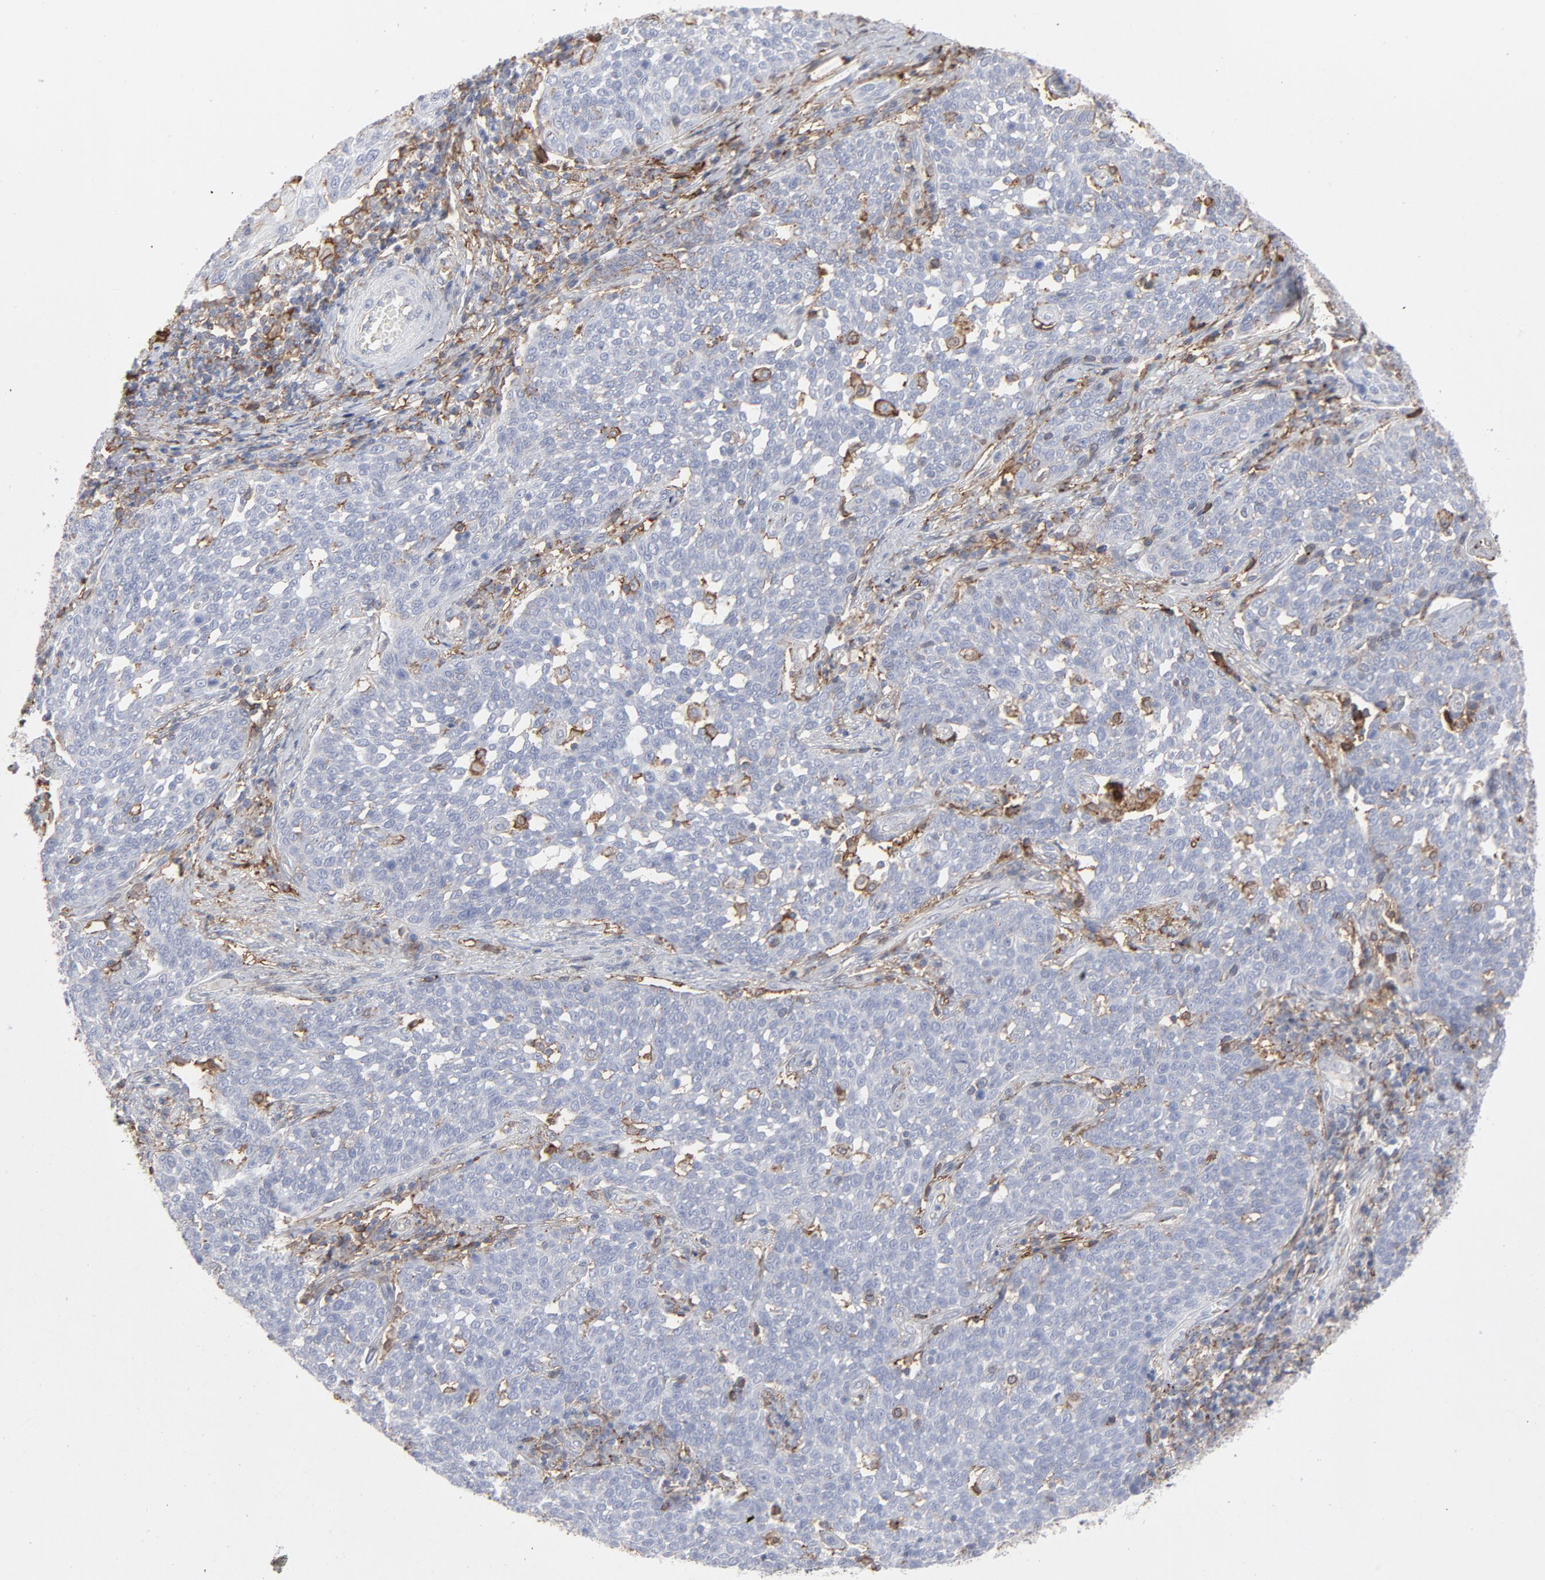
{"staining": {"intensity": "moderate", "quantity": "<25%", "location": "cytoplasmic/membranous"}, "tissue": "cervical cancer", "cell_type": "Tumor cells", "image_type": "cancer", "snomed": [{"axis": "morphology", "description": "Squamous cell carcinoma, NOS"}, {"axis": "topography", "description": "Cervix"}], "caption": "Immunohistochemistry image of cervical squamous cell carcinoma stained for a protein (brown), which displays low levels of moderate cytoplasmic/membranous staining in approximately <25% of tumor cells.", "gene": "ANXA5", "patient": {"sex": "female", "age": 34}}